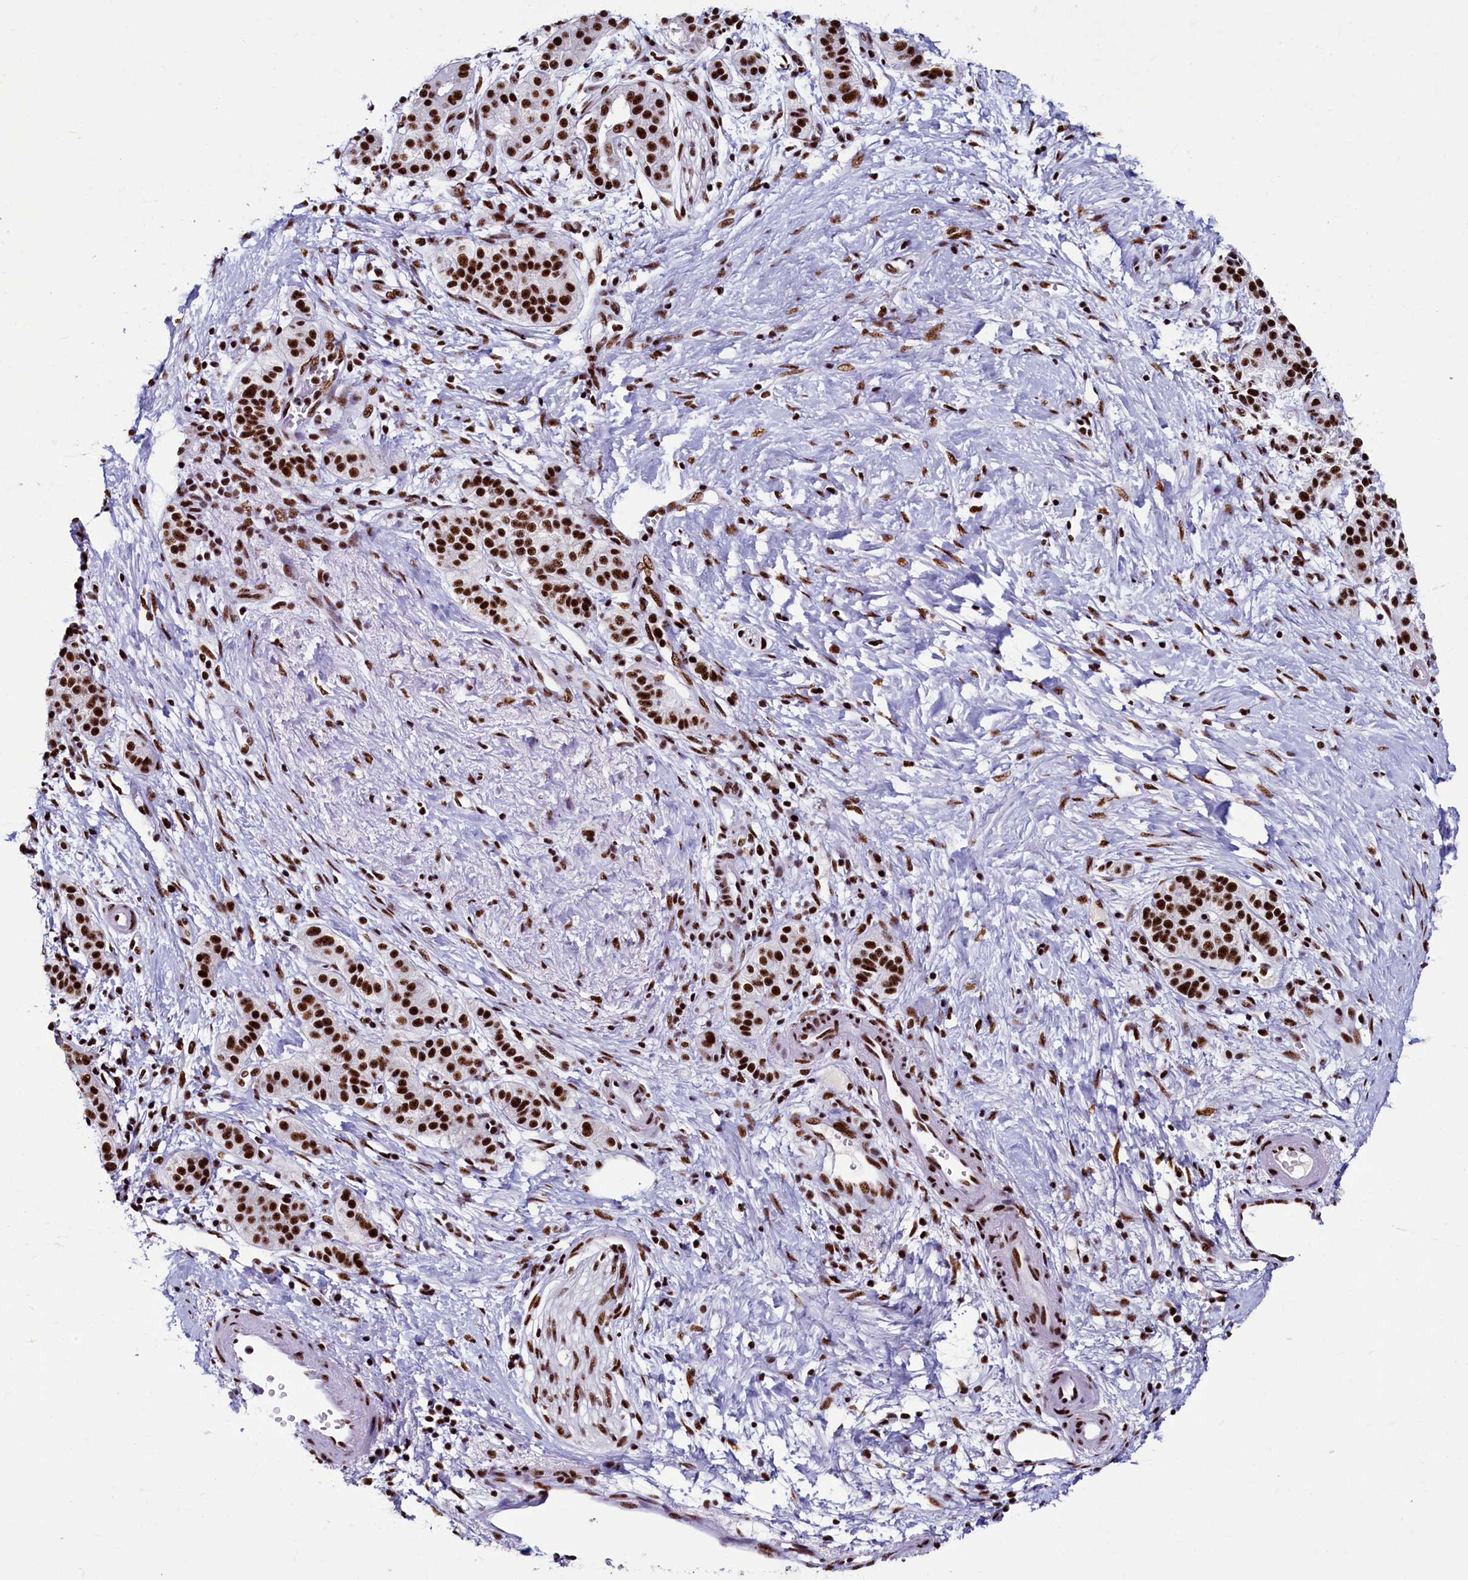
{"staining": {"intensity": "strong", "quantity": ">75%", "location": "nuclear"}, "tissue": "pancreatic cancer", "cell_type": "Tumor cells", "image_type": "cancer", "snomed": [{"axis": "morphology", "description": "Adenocarcinoma, NOS"}, {"axis": "topography", "description": "Pancreas"}], "caption": "There is high levels of strong nuclear positivity in tumor cells of adenocarcinoma (pancreatic), as demonstrated by immunohistochemical staining (brown color).", "gene": "SRRM2", "patient": {"sex": "male", "age": 50}}